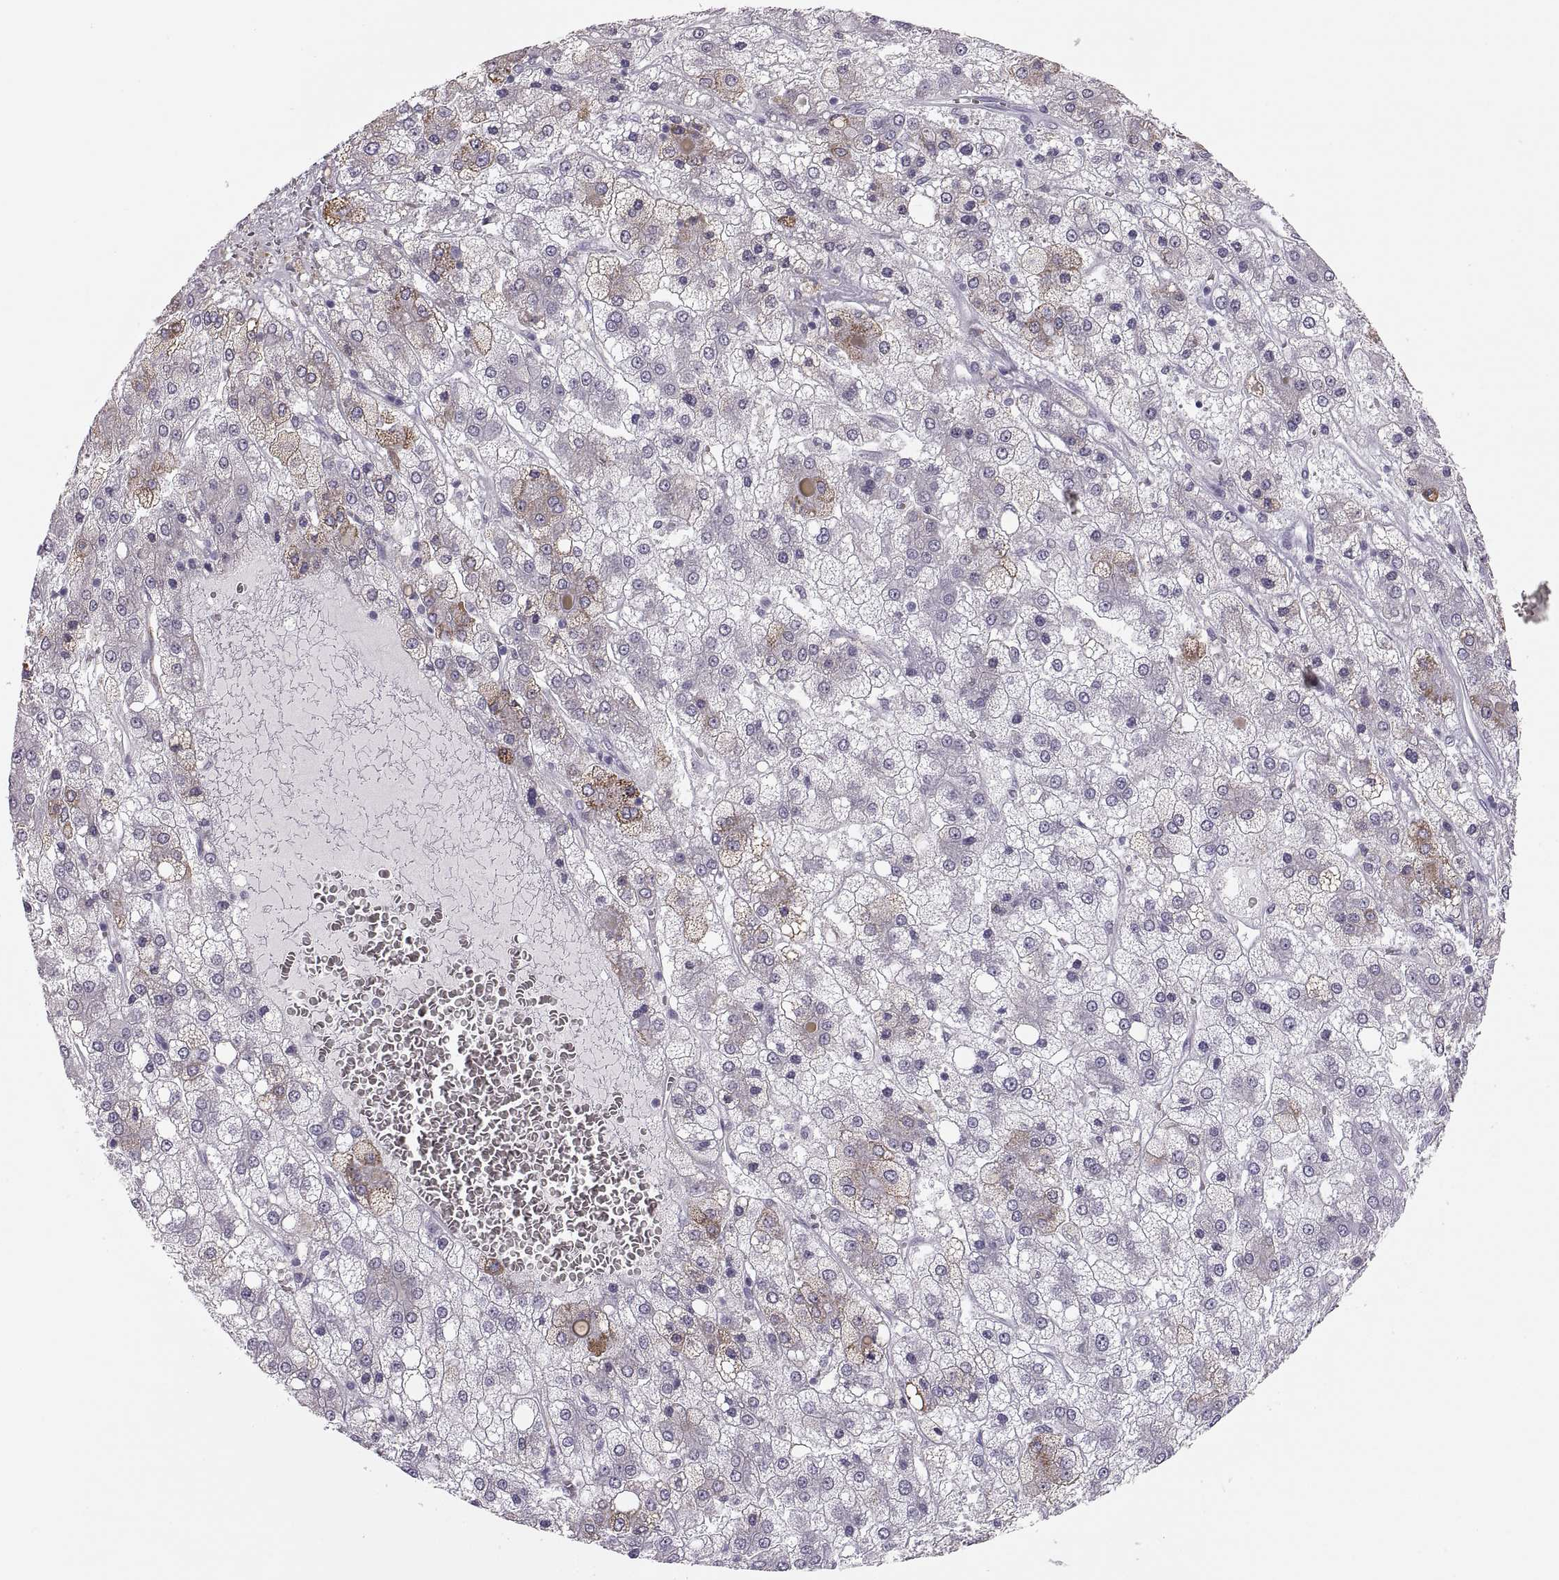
{"staining": {"intensity": "negative", "quantity": "none", "location": "none"}, "tissue": "liver cancer", "cell_type": "Tumor cells", "image_type": "cancer", "snomed": [{"axis": "morphology", "description": "Carcinoma, Hepatocellular, NOS"}, {"axis": "topography", "description": "Liver"}], "caption": "Tumor cells show no significant staining in hepatocellular carcinoma (liver).", "gene": "COL9A3", "patient": {"sex": "male", "age": 73}}